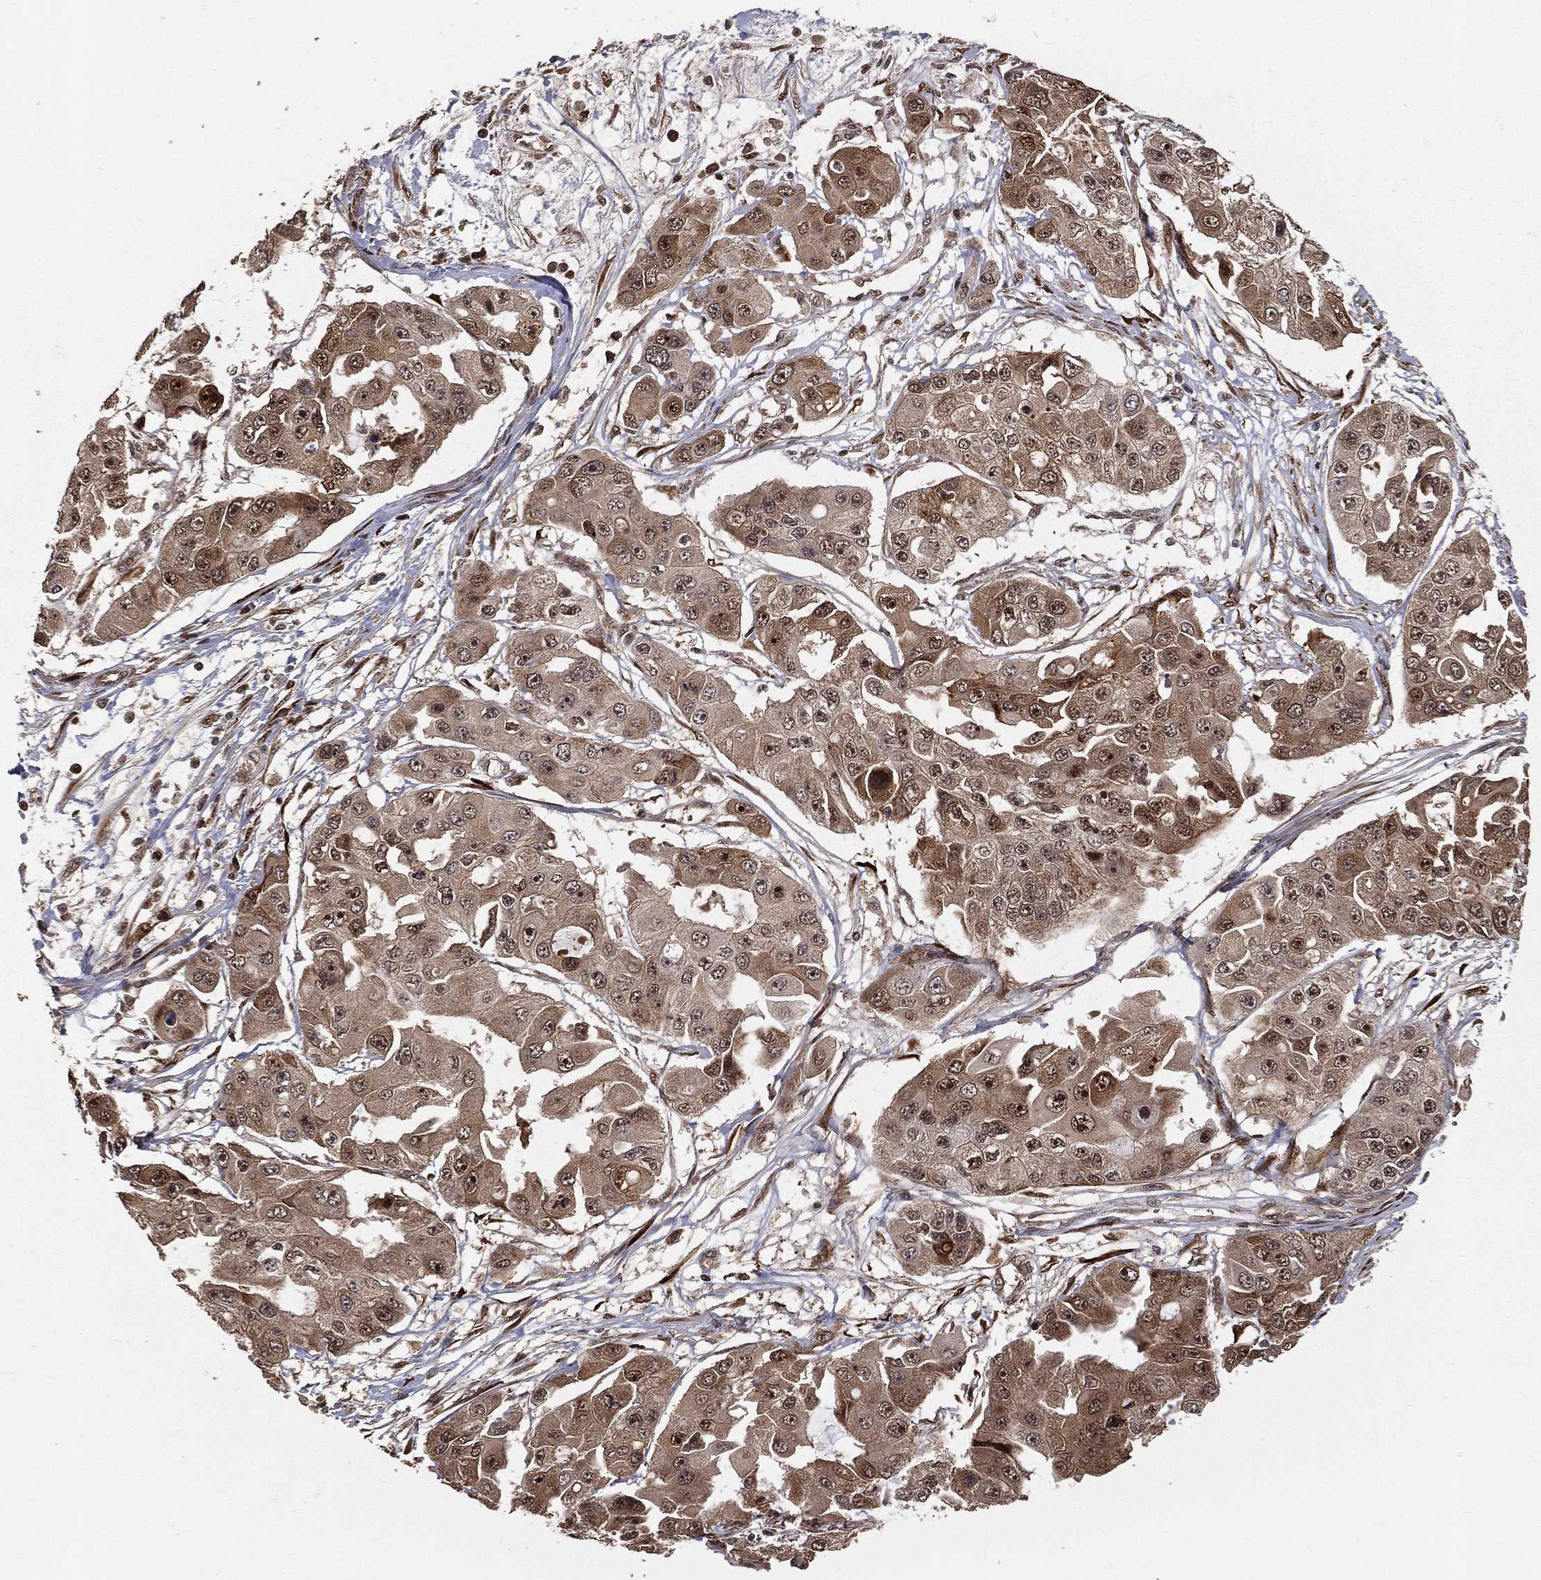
{"staining": {"intensity": "moderate", "quantity": ">75%", "location": "cytoplasmic/membranous,nuclear"}, "tissue": "ovarian cancer", "cell_type": "Tumor cells", "image_type": "cancer", "snomed": [{"axis": "morphology", "description": "Cystadenocarcinoma, serous, NOS"}, {"axis": "topography", "description": "Ovary"}], "caption": "A brown stain shows moderate cytoplasmic/membranous and nuclear staining of a protein in ovarian cancer (serous cystadenocarcinoma) tumor cells.", "gene": "MAPK1", "patient": {"sex": "female", "age": 56}}